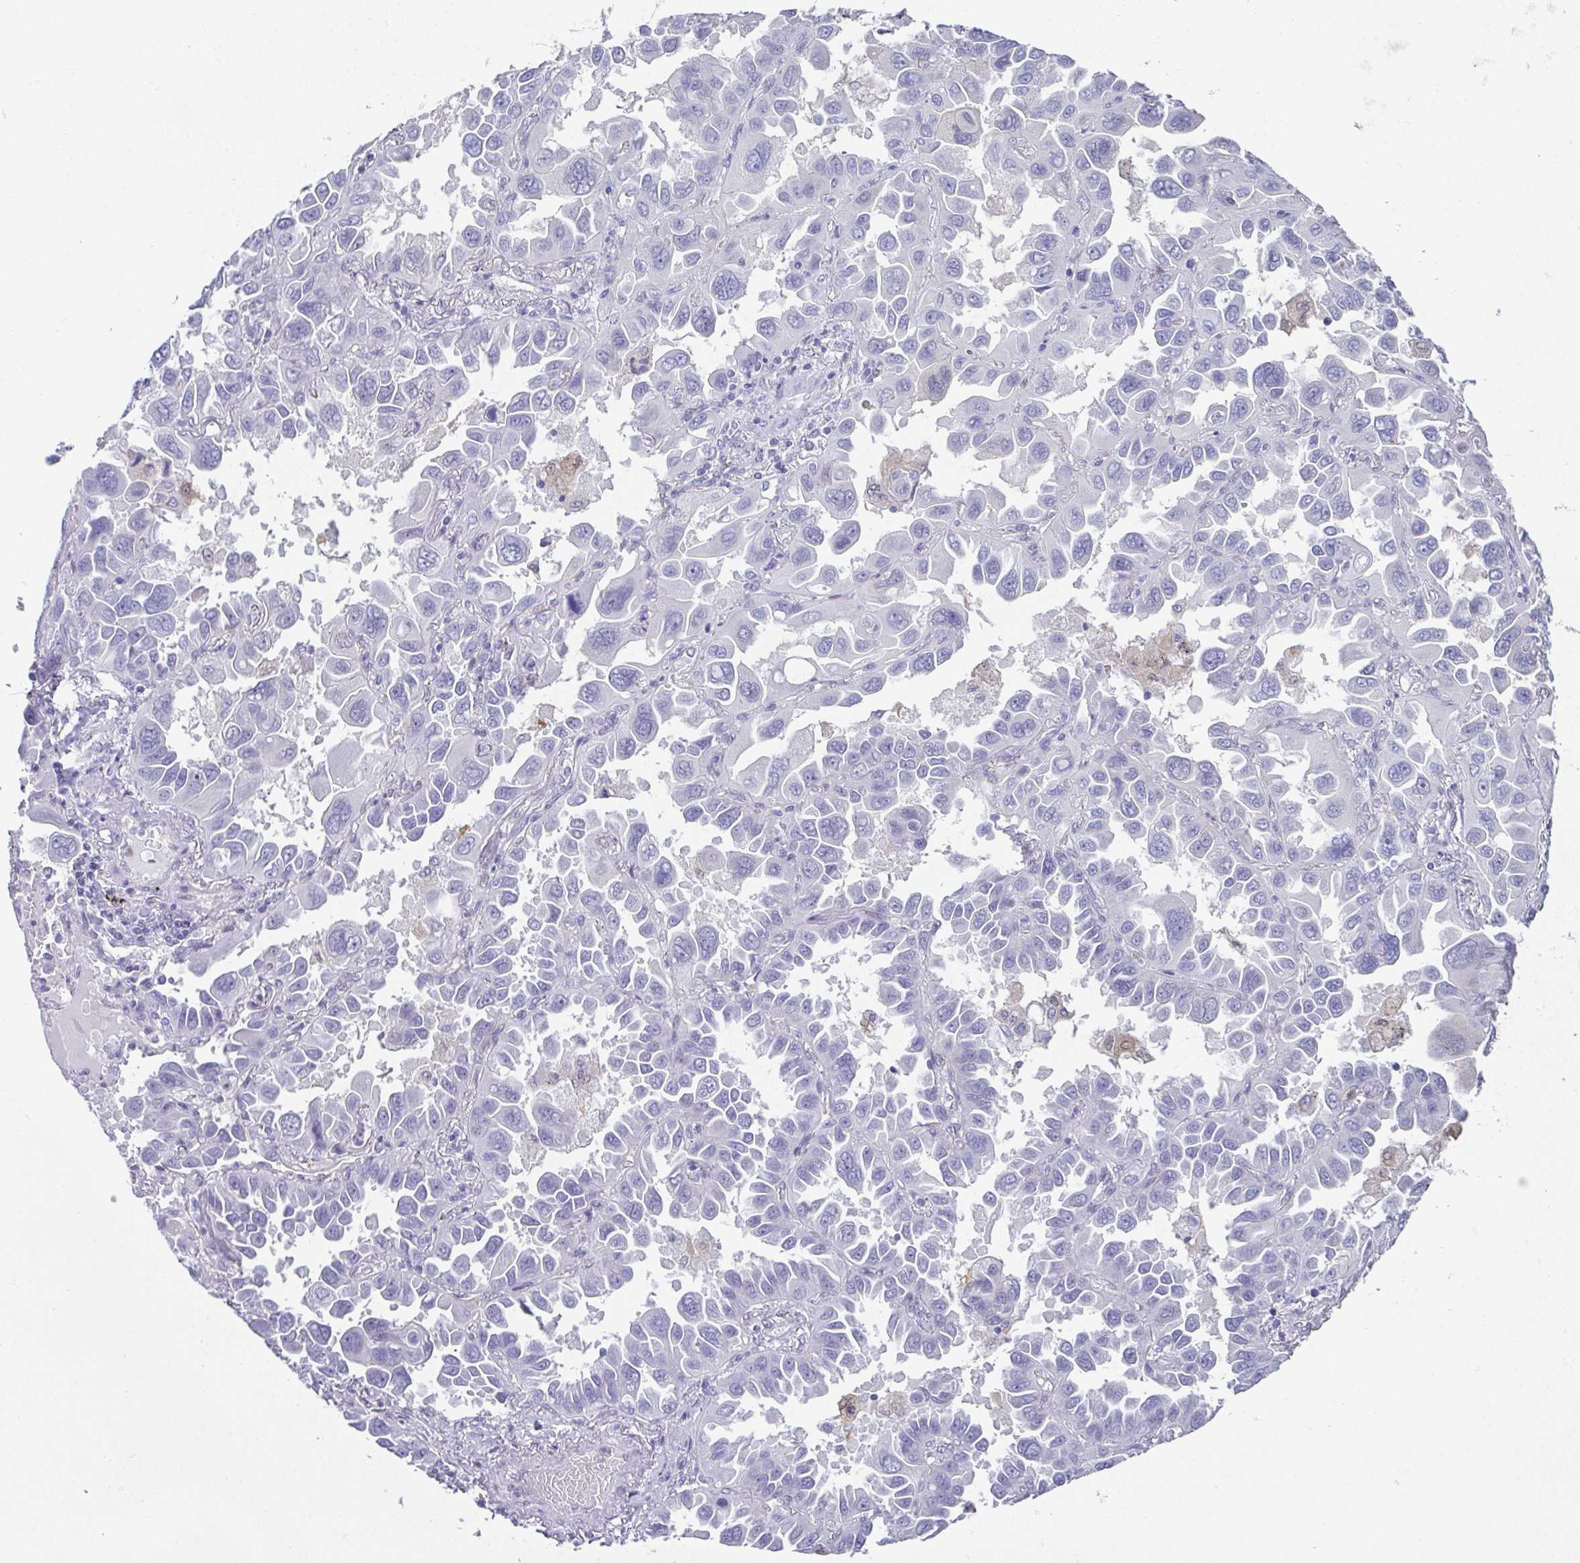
{"staining": {"intensity": "negative", "quantity": "none", "location": "none"}, "tissue": "lung cancer", "cell_type": "Tumor cells", "image_type": "cancer", "snomed": [{"axis": "morphology", "description": "Adenocarcinoma, NOS"}, {"axis": "topography", "description": "Lung"}], "caption": "Immunohistochemical staining of adenocarcinoma (lung) displays no significant positivity in tumor cells.", "gene": "RBP1", "patient": {"sex": "male", "age": 64}}